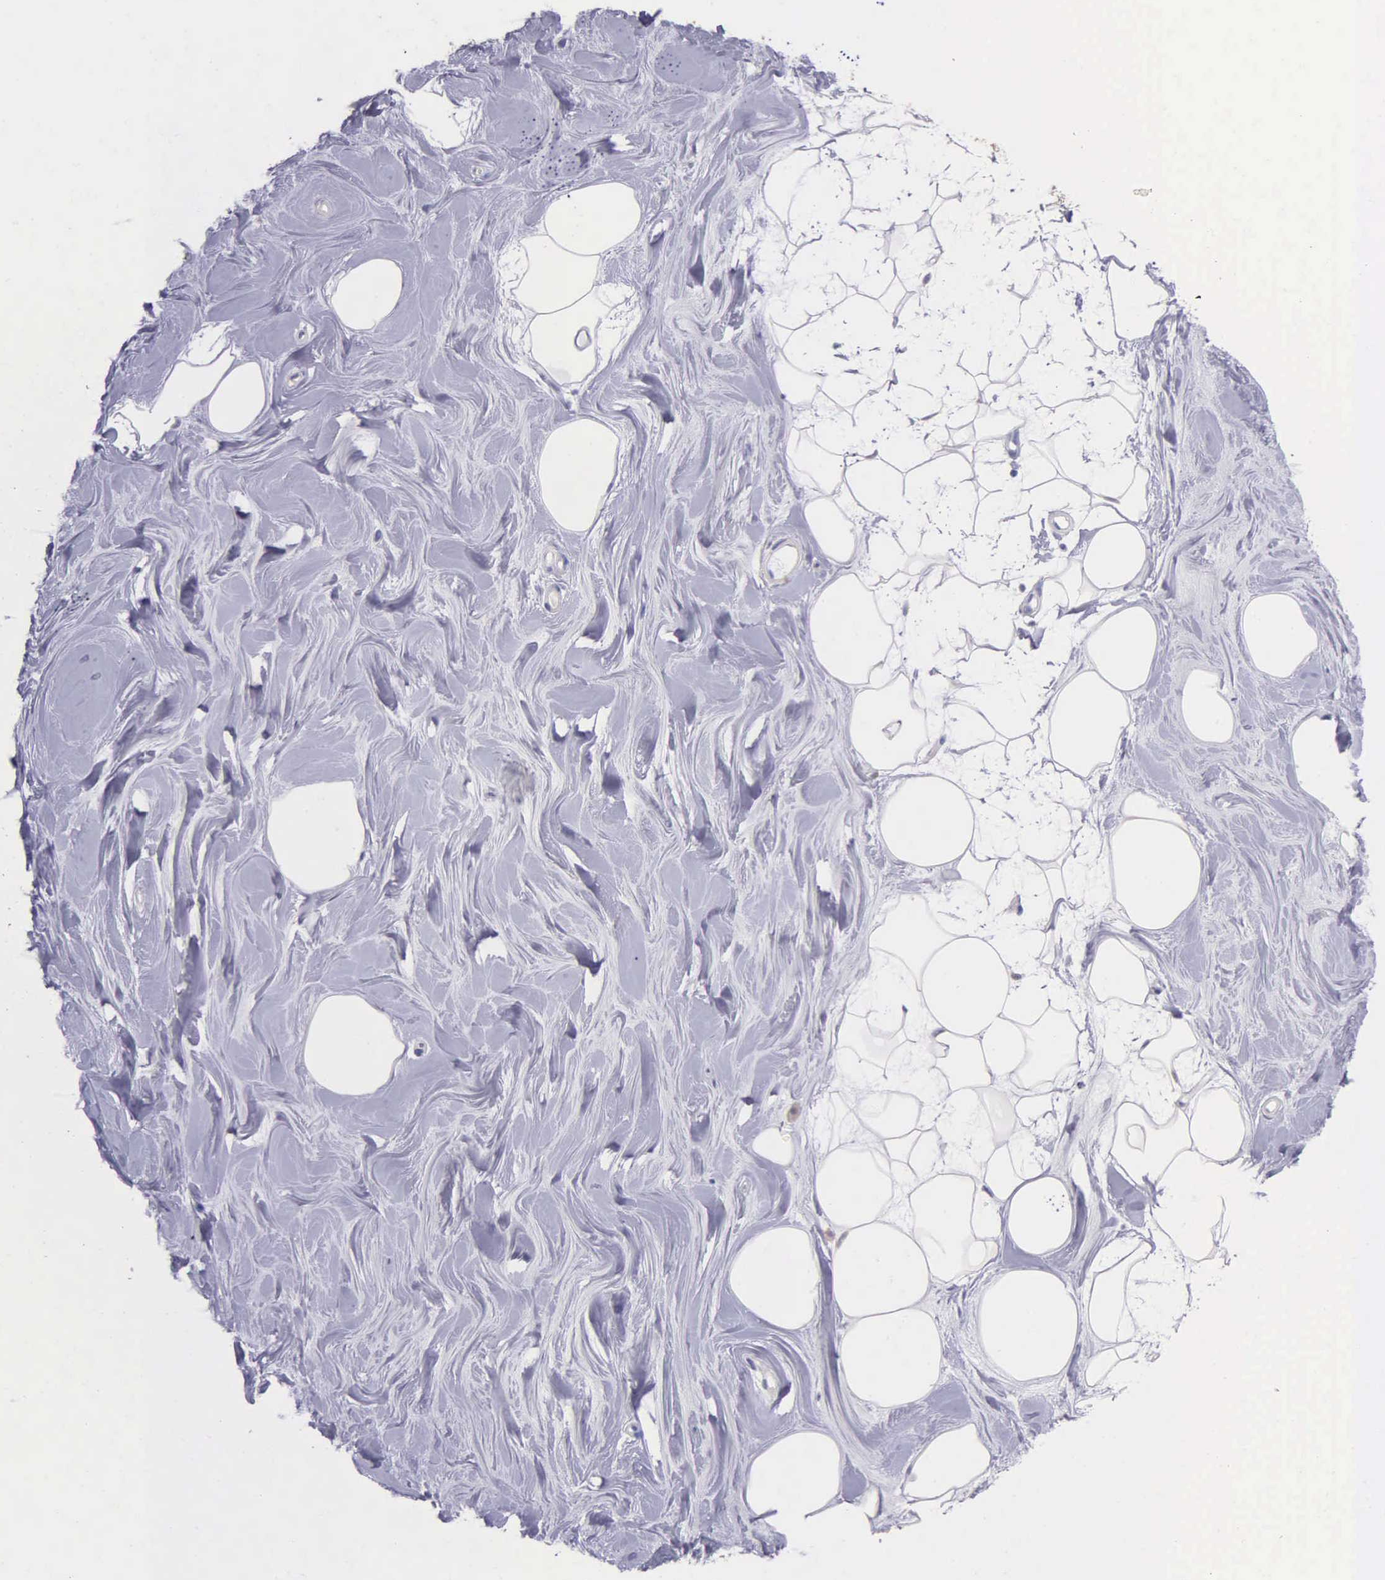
{"staining": {"intensity": "negative", "quantity": "none", "location": "none"}, "tissue": "adipose tissue", "cell_type": "Adipocytes", "image_type": "normal", "snomed": [{"axis": "morphology", "description": "Normal tissue, NOS"}, {"axis": "topography", "description": "Breast"}], "caption": "Photomicrograph shows no protein staining in adipocytes of normal adipose tissue. Brightfield microscopy of immunohistochemistry (IHC) stained with DAB (brown) and hematoxylin (blue), captured at high magnification.", "gene": "GSTT2B", "patient": {"sex": "female", "age": 44}}